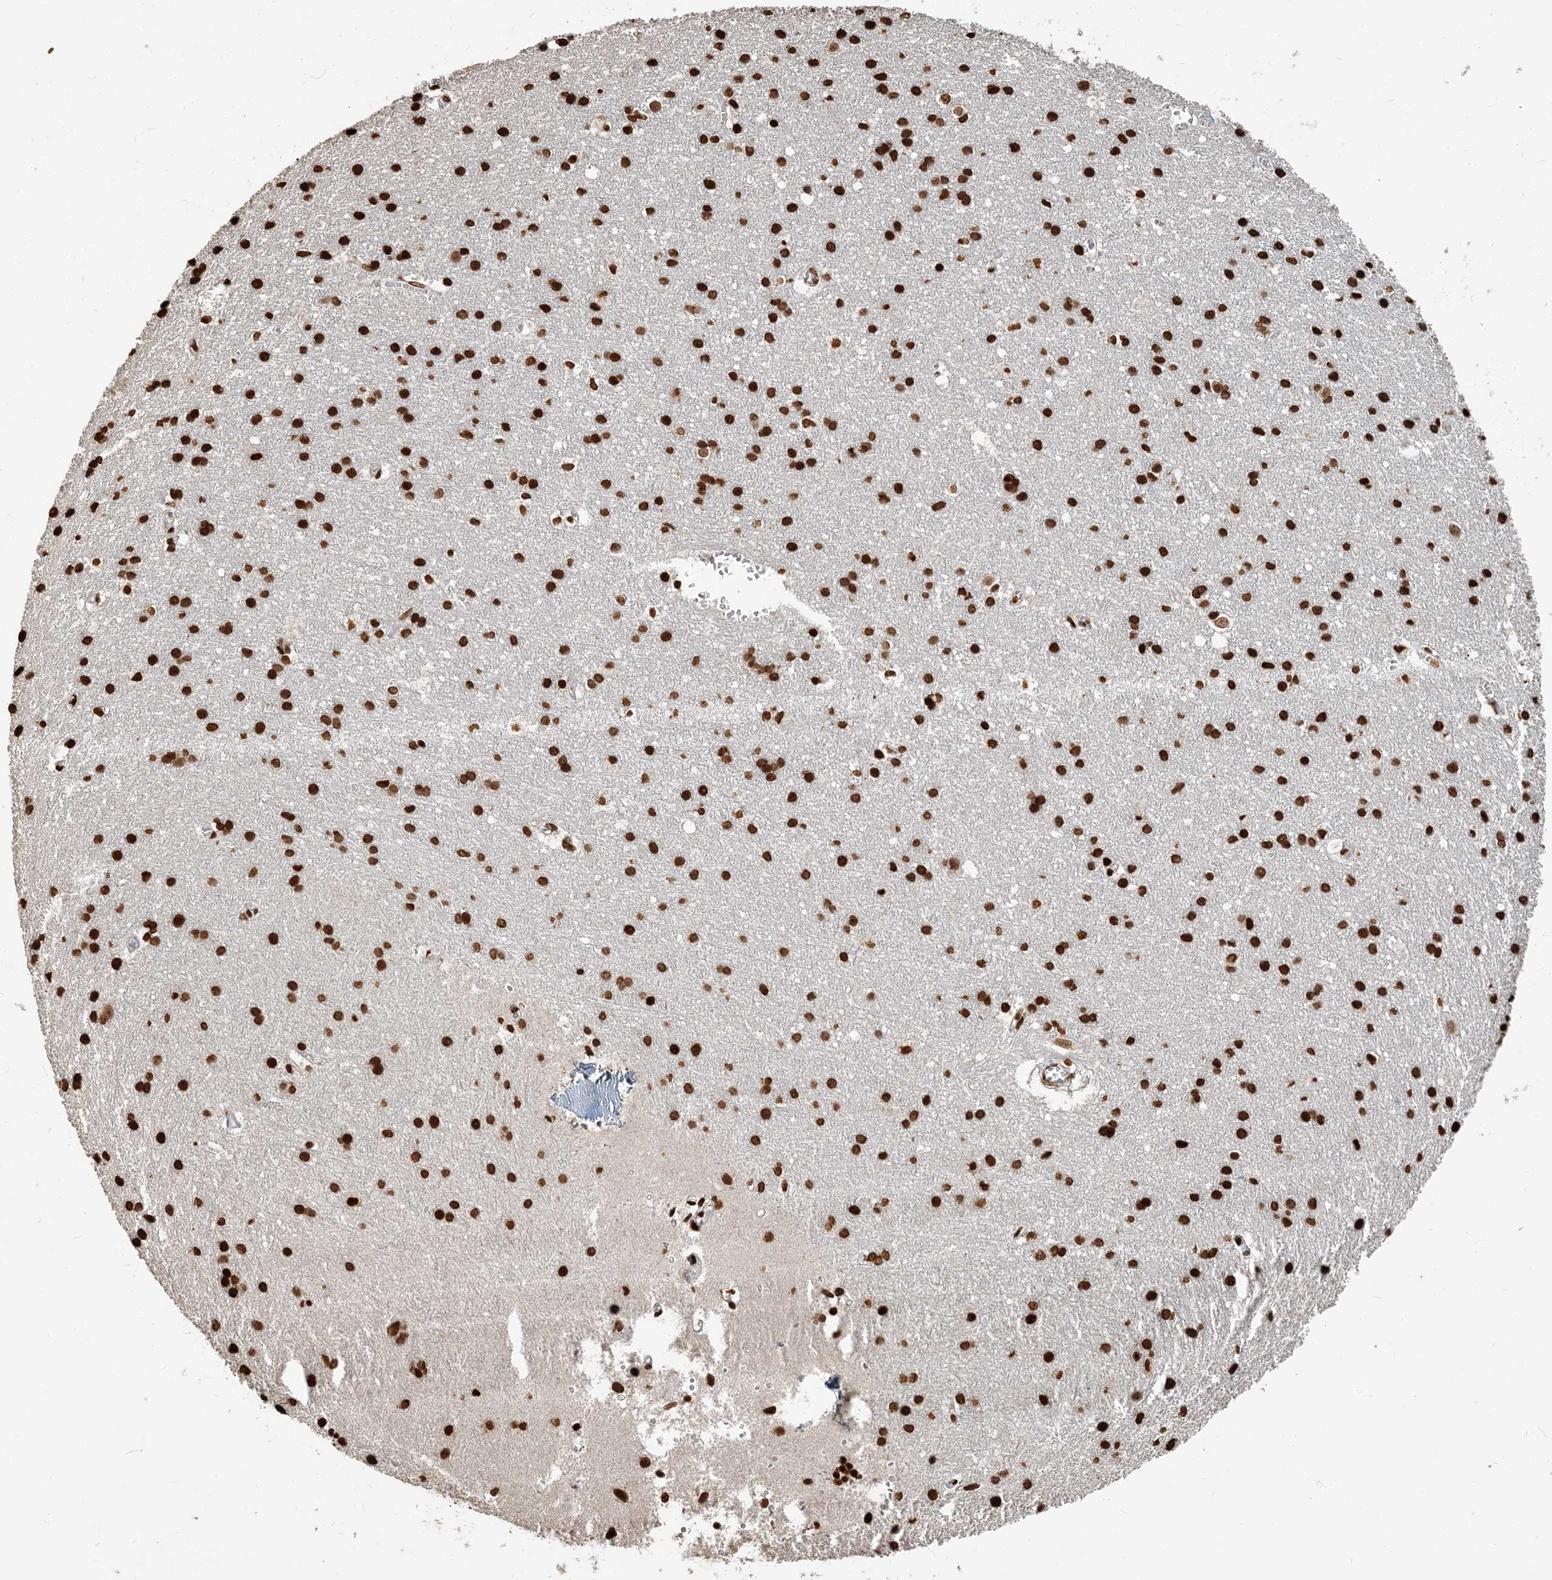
{"staining": {"intensity": "strong", "quantity": ">75%", "location": "nuclear"}, "tissue": "cerebral cortex", "cell_type": "Endothelial cells", "image_type": "normal", "snomed": [{"axis": "morphology", "description": "Normal tissue, NOS"}, {"axis": "topography", "description": "Cerebral cortex"}], "caption": "Immunohistochemical staining of normal human cerebral cortex exhibits >75% levels of strong nuclear protein positivity in approximately >75% of endothelial cells. The protein of interest is shown in brown color, while the nuclei are stained blue.", "gene": "H3", "patient": {"sex": "male", "age": 54}}